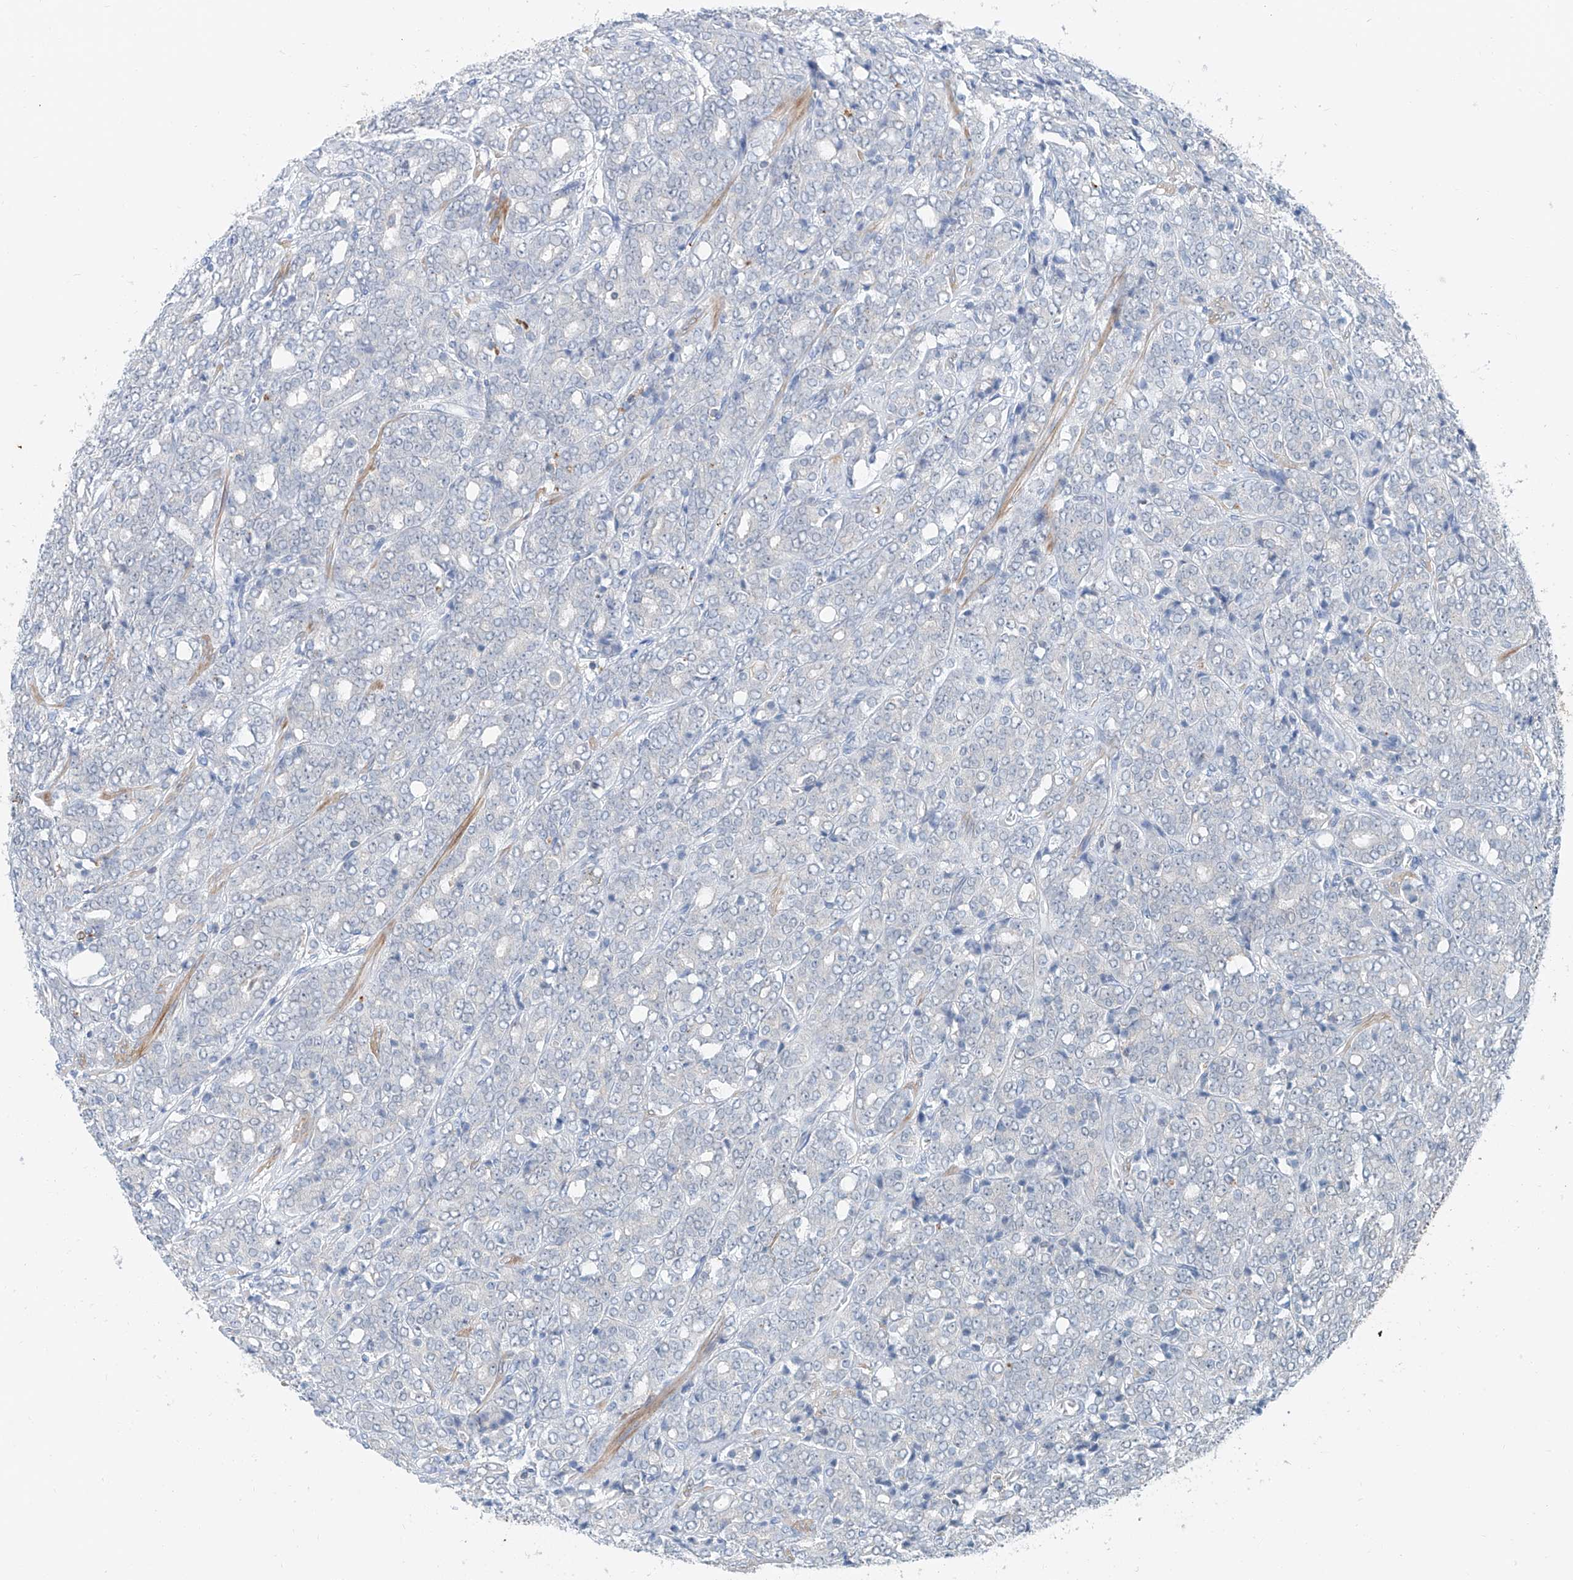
{"staining": {"intensity": "negative", "quantity": "none", "location": "none"}, "tissue": "prostate cancer", "cell_type": "Tumor cells", "image_type": "cancer", "snomed": [{"axis": "morphology", "description": "Adenocarcinoma, High grade"}, {"axis": "topography", "description": "Prostate"}], "caption": "Immunohistochemistry (IHC) of human prostate high-grade adenocarcinoma exhibits no staining in tumor cells. (DAB immunohistochemistry (IHC), high magnification).", "gene": "ANKRD34A", "patient": {"sex": "male", "age": 62}}